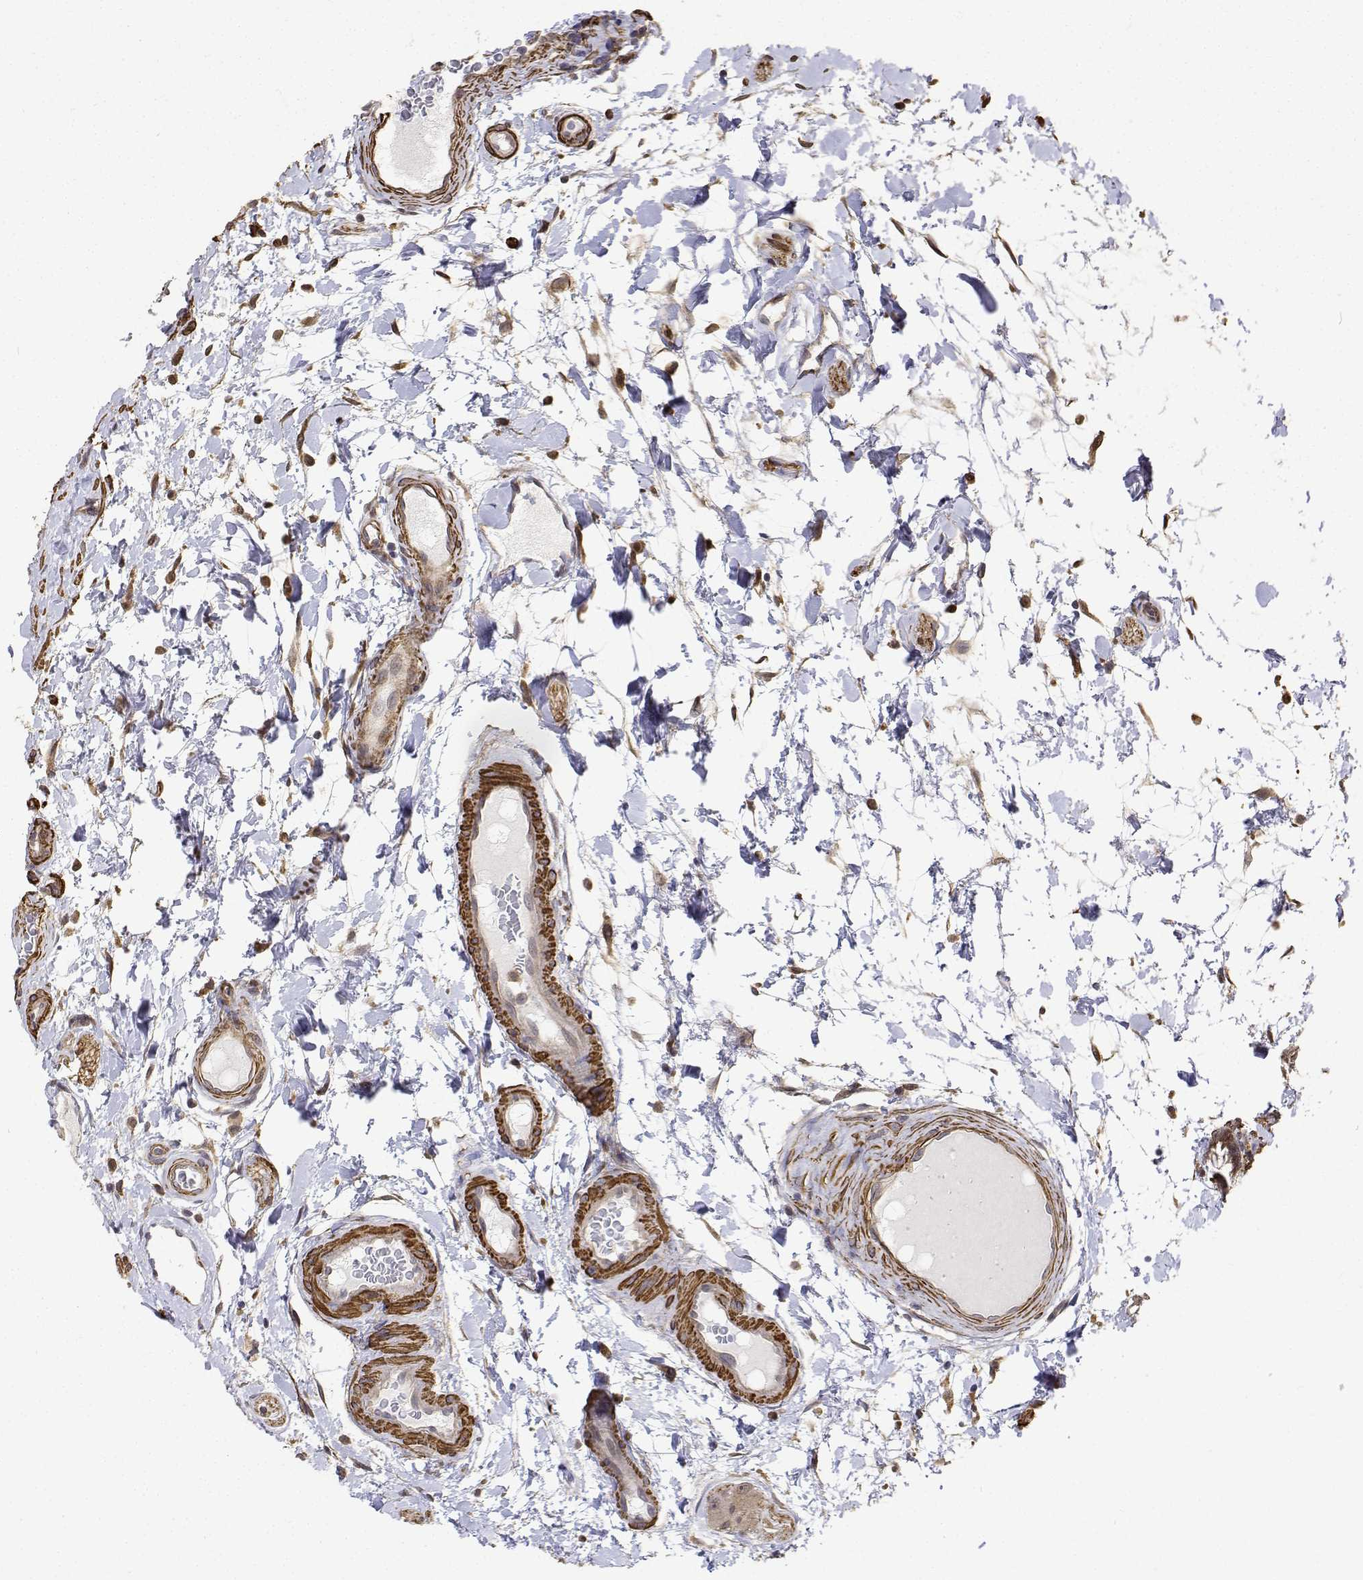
{"staining": {"intensity": "negative", "quantity": "none", "location": "none"}, "tissue": "colon", "cell_type": "Endothelial cells", "image_type": "normal", "snomed": [{"axis": "morphology", "description": "Normal tissue, NOS"}, {"axis": "morphology", "description": "Adenoma, NOS"}, {"axis": "topography", "description": "Soft tissue"}, {"axis": "topography", "description": "Colon"}], "caption": "Unremarkable colon was stained to show a protein in brown. There is no significant expression in endothelial cells. (DAB (3,3'-diaminobenzidine) IHC, high magnification).", "gene": "PCID2", "patient": {"sex": "male", "age": 47}}